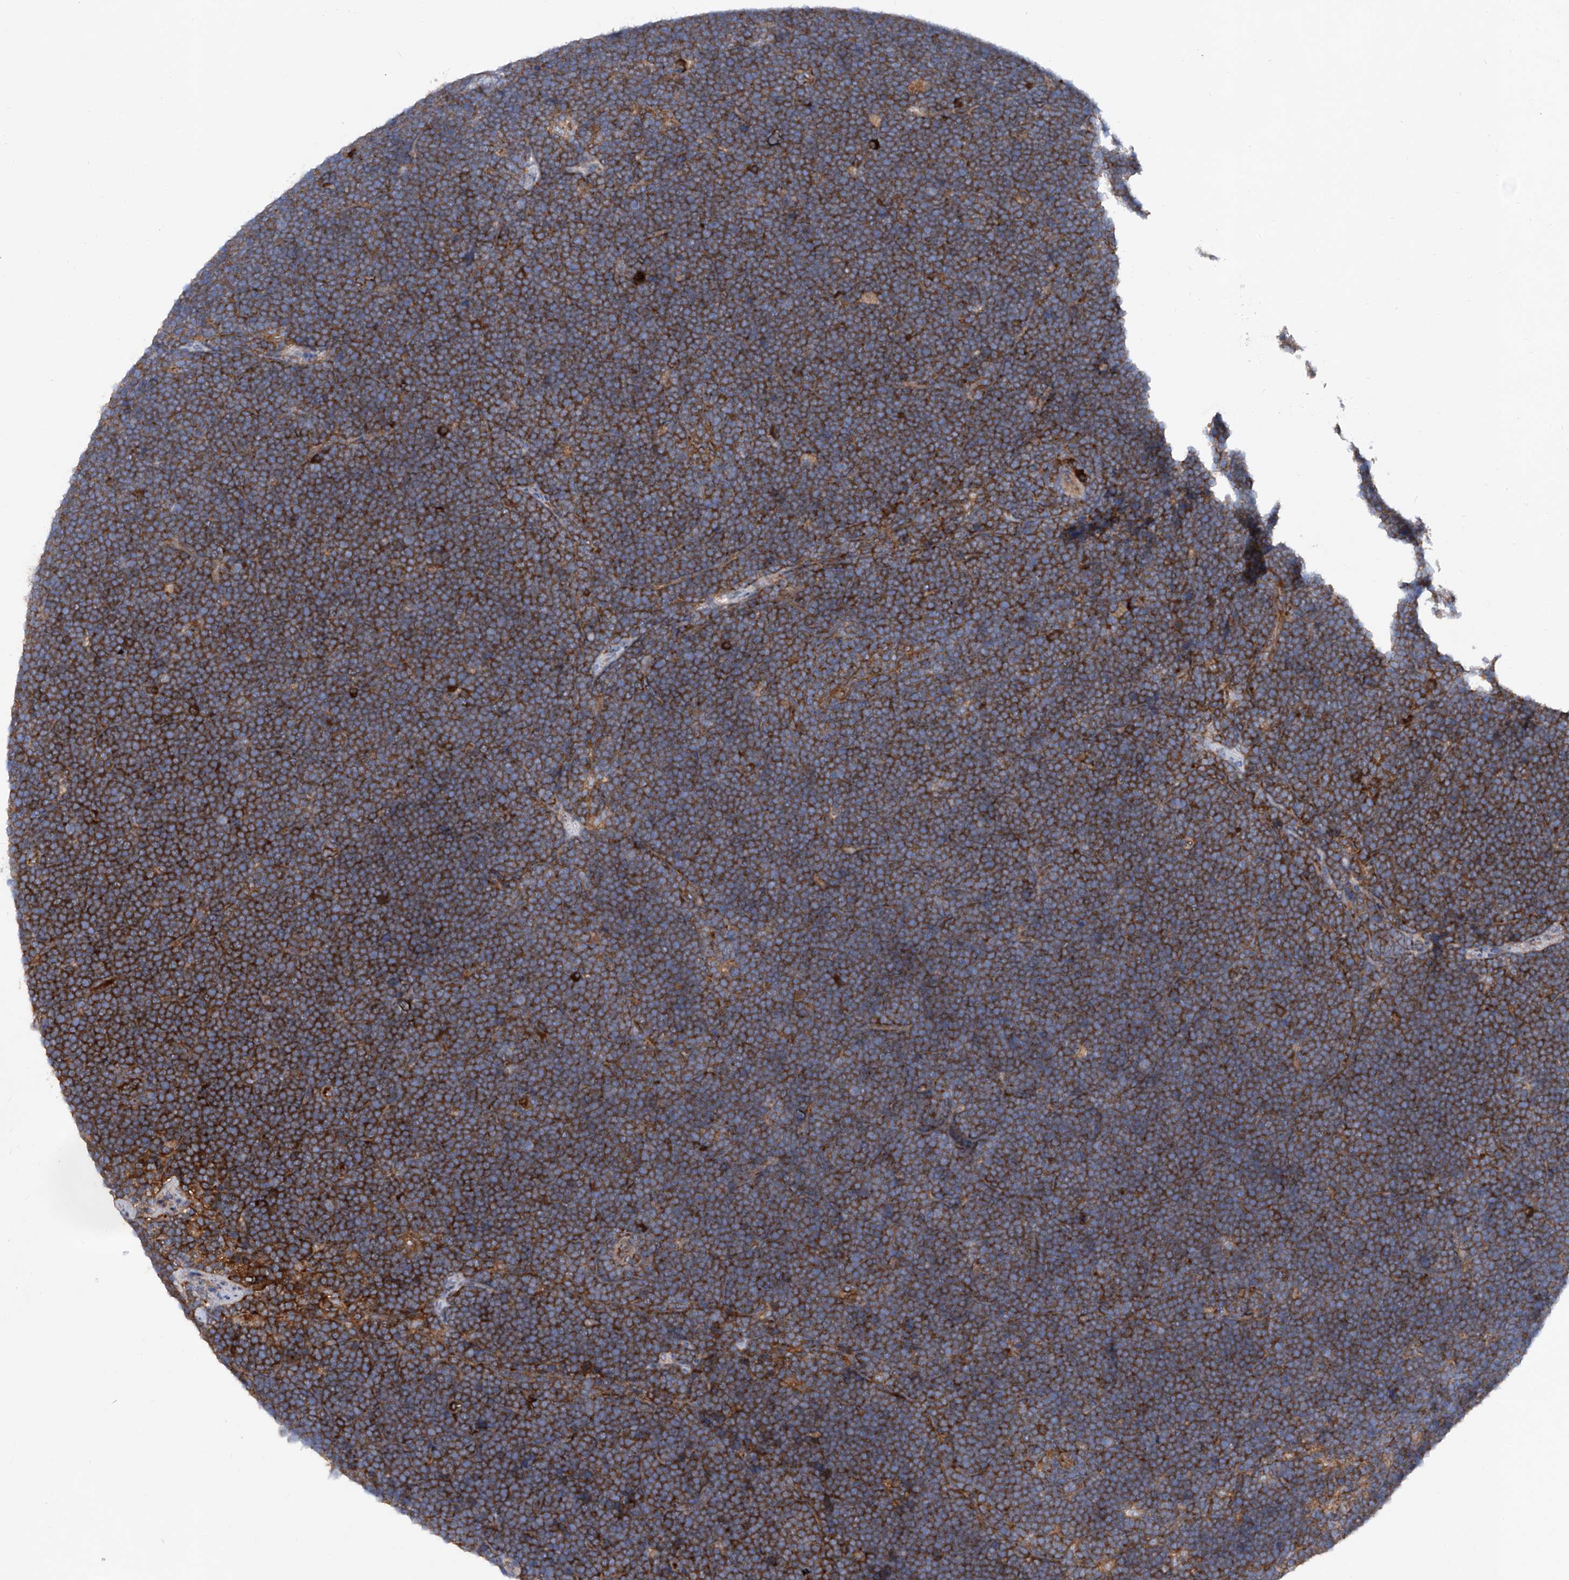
{"staining": {"intensity": "strong", "quantity": ">75%", "location": "cytoplasmic/membranous"}, "tissue": "lymphoma", "cell_type": "Tumor cells", "image_type": "cancer", "snomed": [{"axis": "morphology", "description": "Malignant lymphoma, non-Hodgkin's type, High grade"}, {"axis": "topography", "description": "Lymph node"}], "caption": "About >75% of tumor cells in lymphoma display strong cytoplasmic/membranous protein positivity as visualized by brown immunohistochemical staining.", "gene": "ASCC3", "patient": {"sex": "male", "age": 13}}